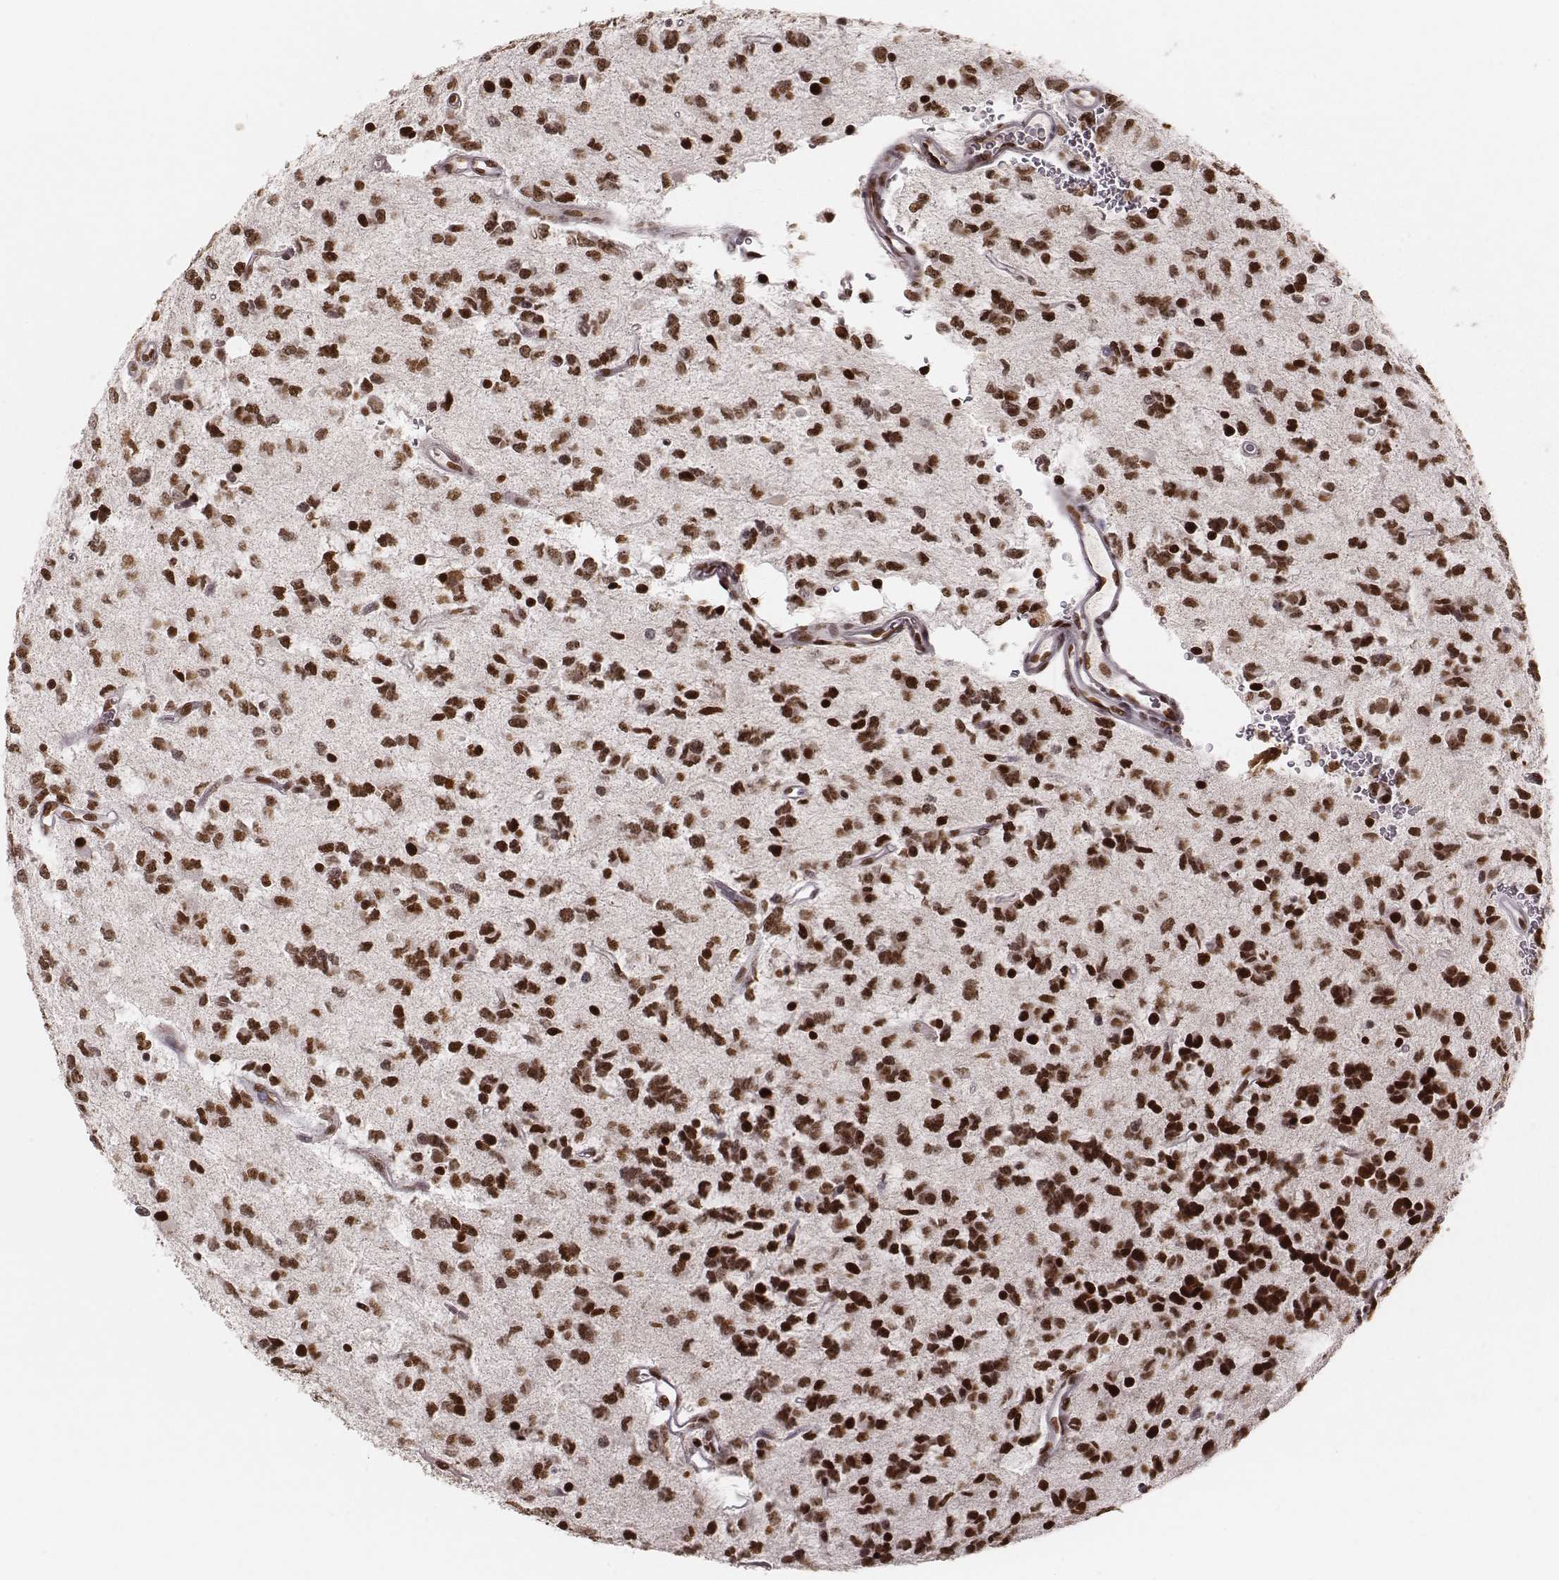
{"staining": {"intensity": "strong", "quantity": ">75%", "location": "nuclear"}, "tissue": "glioma", "cell_type": "Tumor cells", "image_type": "cancer", "snomed": [{"axis": "morphology", "description": "Glioma, malignant, Low grade"}, {"axis": "topography", "description": "Brain"}], "caption": "High-power microscopy captured an immunohistochemistry (IHC) micrograph of malignant glioma (low-grade), revealing strong nuclear positivity in approximately >75% of tumor cells. Using DAB (3,3'-diaminobenzidine) (brown) and hematoxylin (blue) stains, captured at high magnification using brightfield microscopy.", "gene": "PARP1", "patient": {"sex": "female", "age": 45}}